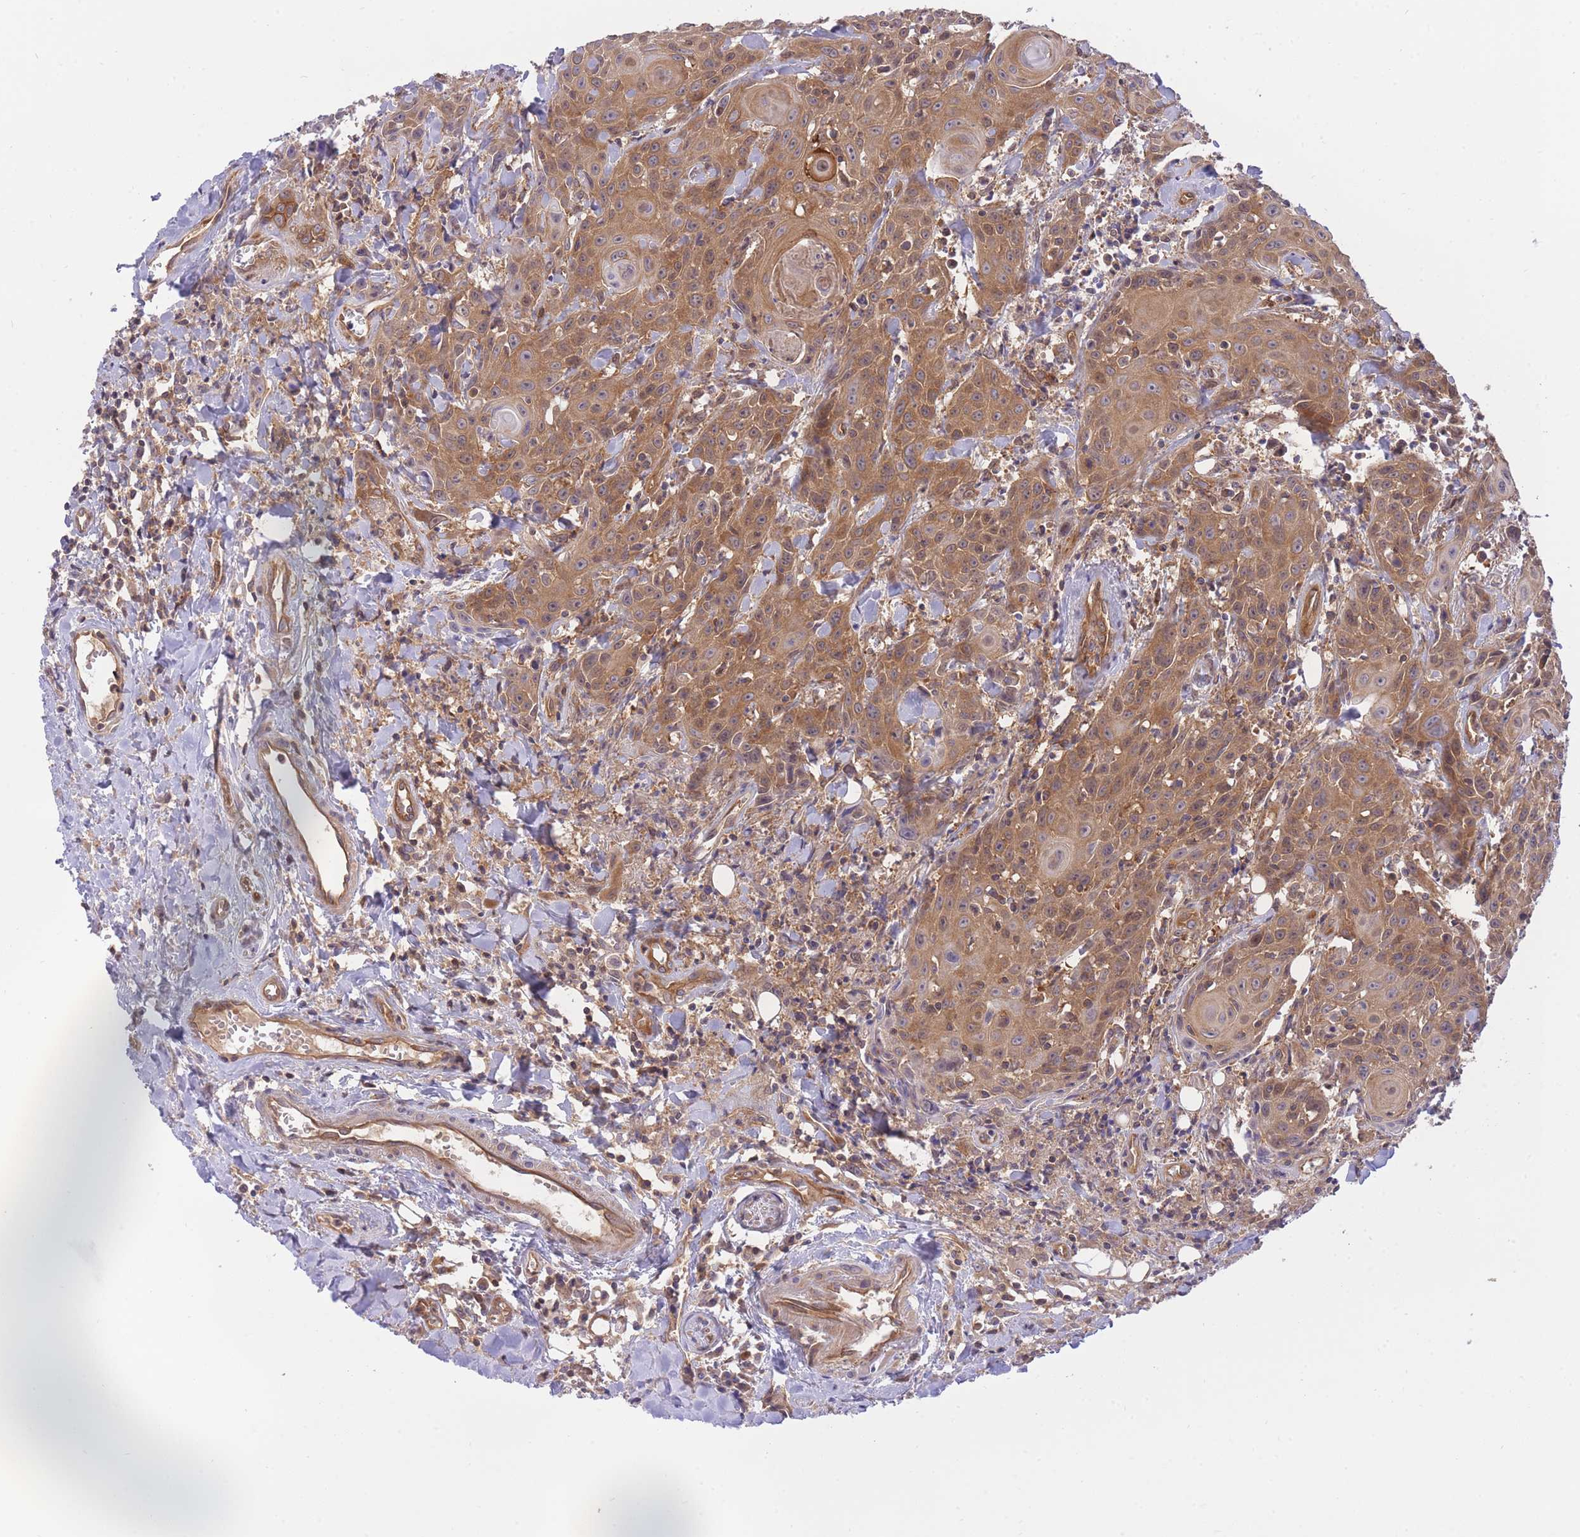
{"staining": {"intensity": "moderate", "quantity": ">75%", "location": "cytoplasmic/membranous,nuclear"}, "tissue": "head and neck cancer", "cell_type": "Tumor cells", "image_type": "cancer", "snomed": [{"axis": "morphology", "description": "Squamous cell carcinoma, NOS"}, {"axis": "topography", "description": "Oral tissue"}, {"axis": "topography", "description": "Head-Neck"}], "caption": "Tumor cells demonstrate medium levels of moderate cytoplasmic/membranous and nuclear expression in approximately >75% of cells in head and neck cancer (squamous cell carcinoma). The protein is stained brown, and the nuclei are stained in blue (DAB (3,3'-diaminobenzidine) IHC with brightfield microscopy, high magnification).", "gene": "PREP", "patient": {"sex": "female", "age": 82}}